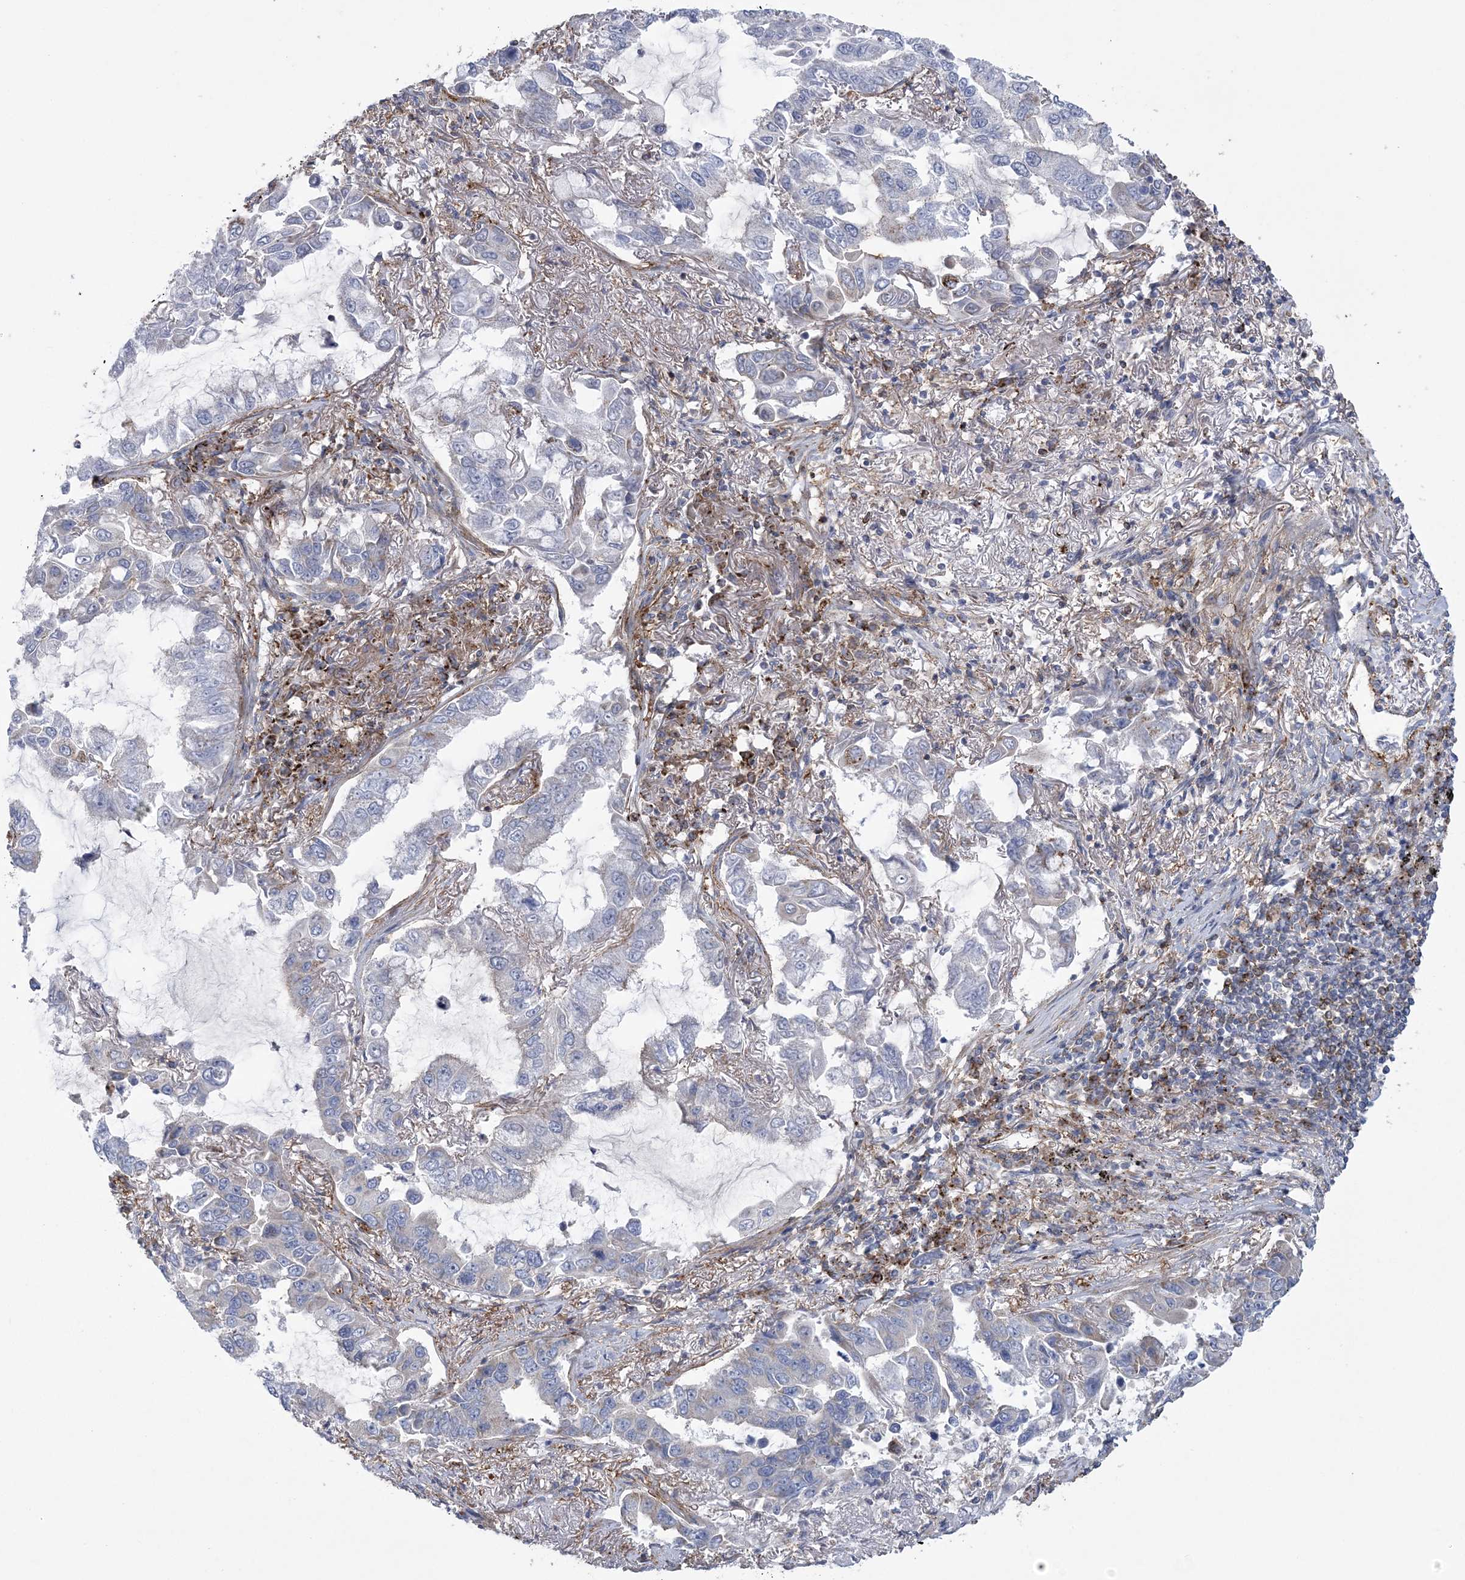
{"staining": {"intensity": "negative", "quantity": "none", "location": "none"}, "tissue": "lung cancer", "cell_type": "Tumor cells", "image_type": "cancer", "snomed": [{"axis": "morphology", "description": "Adenocarcinoma, NOS"}, {"axis": "topography", "description": "Lung"}], "caption": "DAB immunohistochemical staining of human lung cancer demonstrates no significant expression in tumor cells. The staining is performed using DAB (3,3'-diaminobenzidine) brown chromogen with nuclei counter-stained in using hematoxylin.", "gene": "ARSJ", "patient": {"sex": "male", "age": 64}}